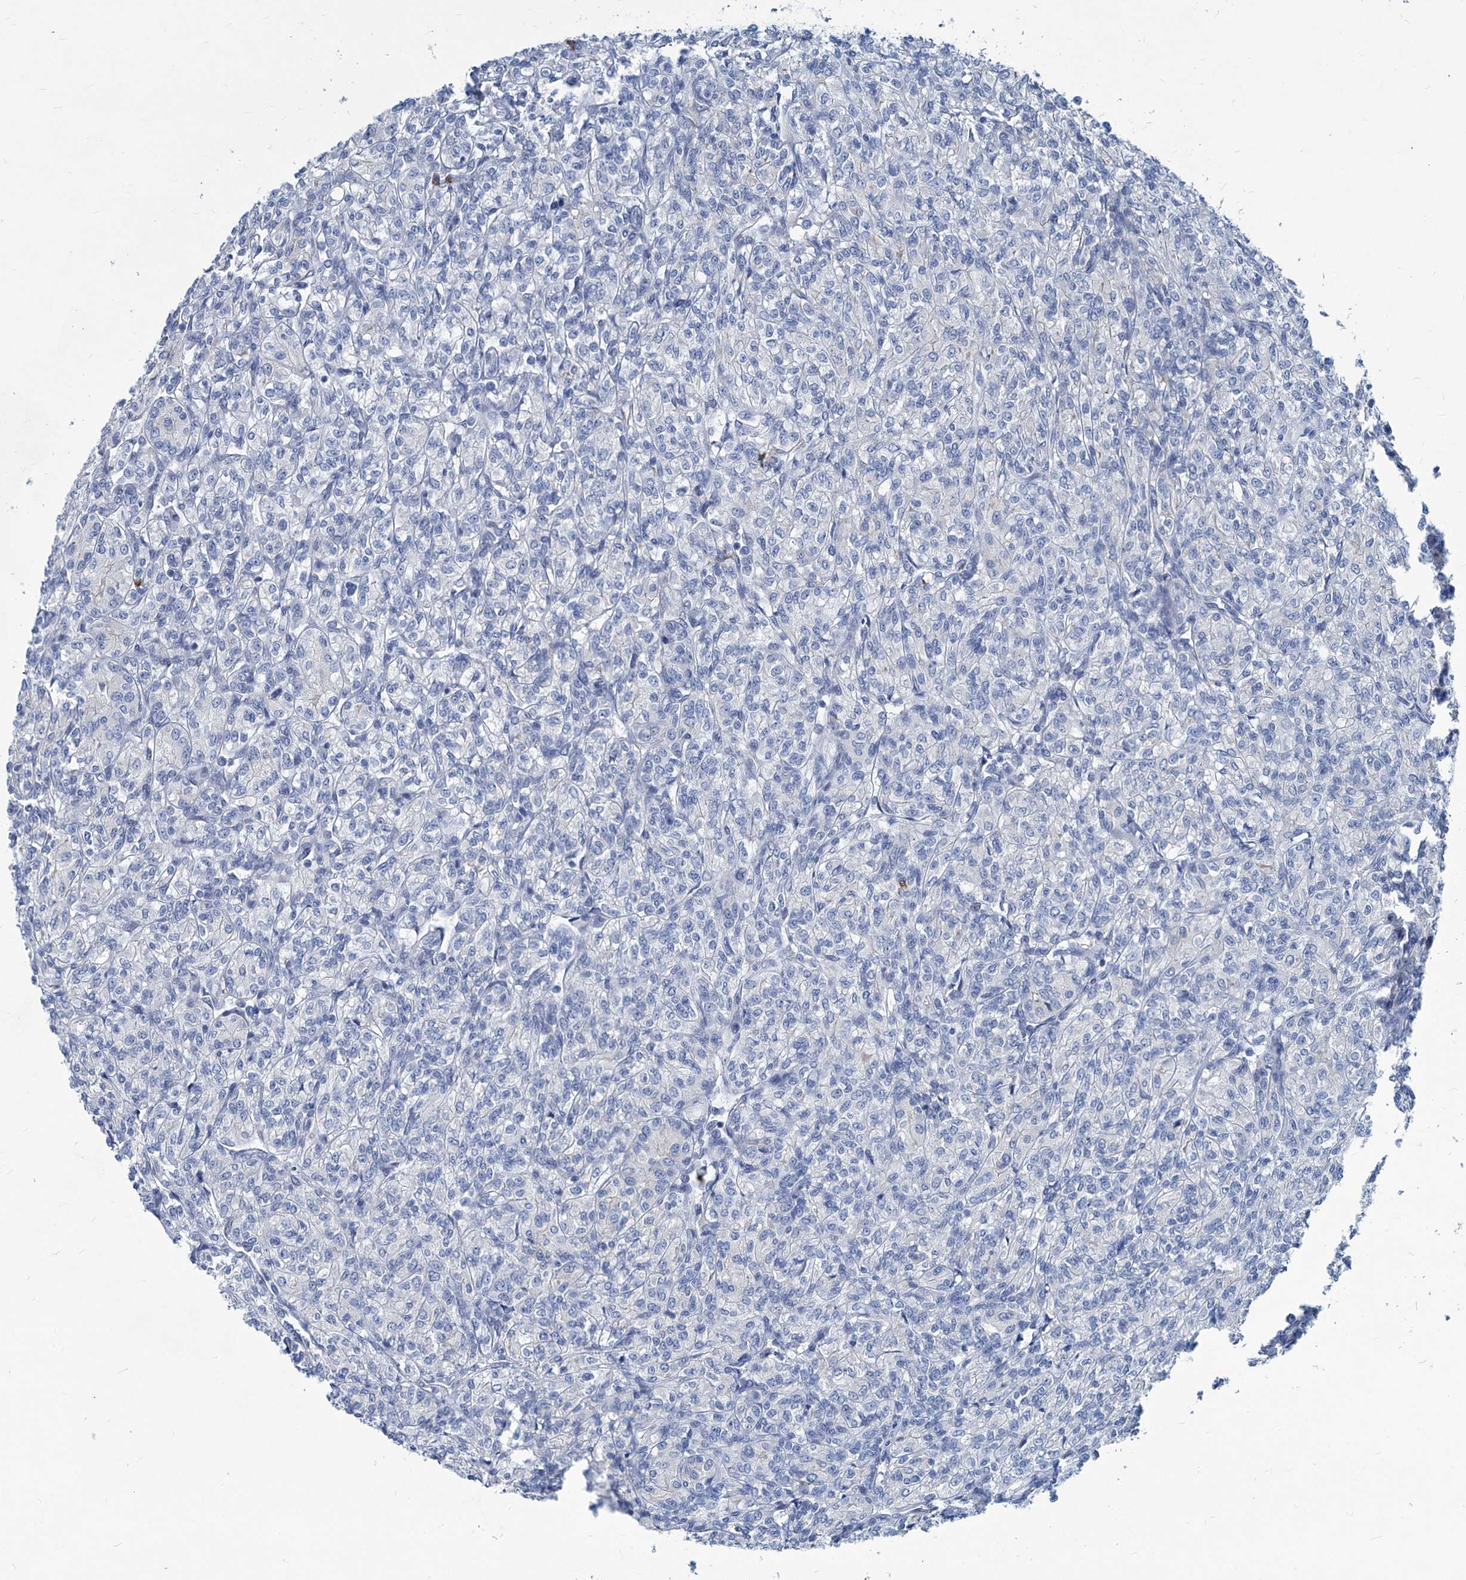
{"staining": {"intensity": "negative", "quantity": "none", "location": "none"}, "tissue": "renal cancer", "cell_type": "Tumor cells", "image_type": "cancer", "snomed": [{"axis": "morphology", "description": "Adenocarcinoma, NOS"}, {"axis": "topography", "description": "Kidney"}], "caption": "IHC of renal adenocarcinoma exhibits no expression in tumor cells.", "gene": "NEU3", "patient": {"sex": "male", "age": 77}}